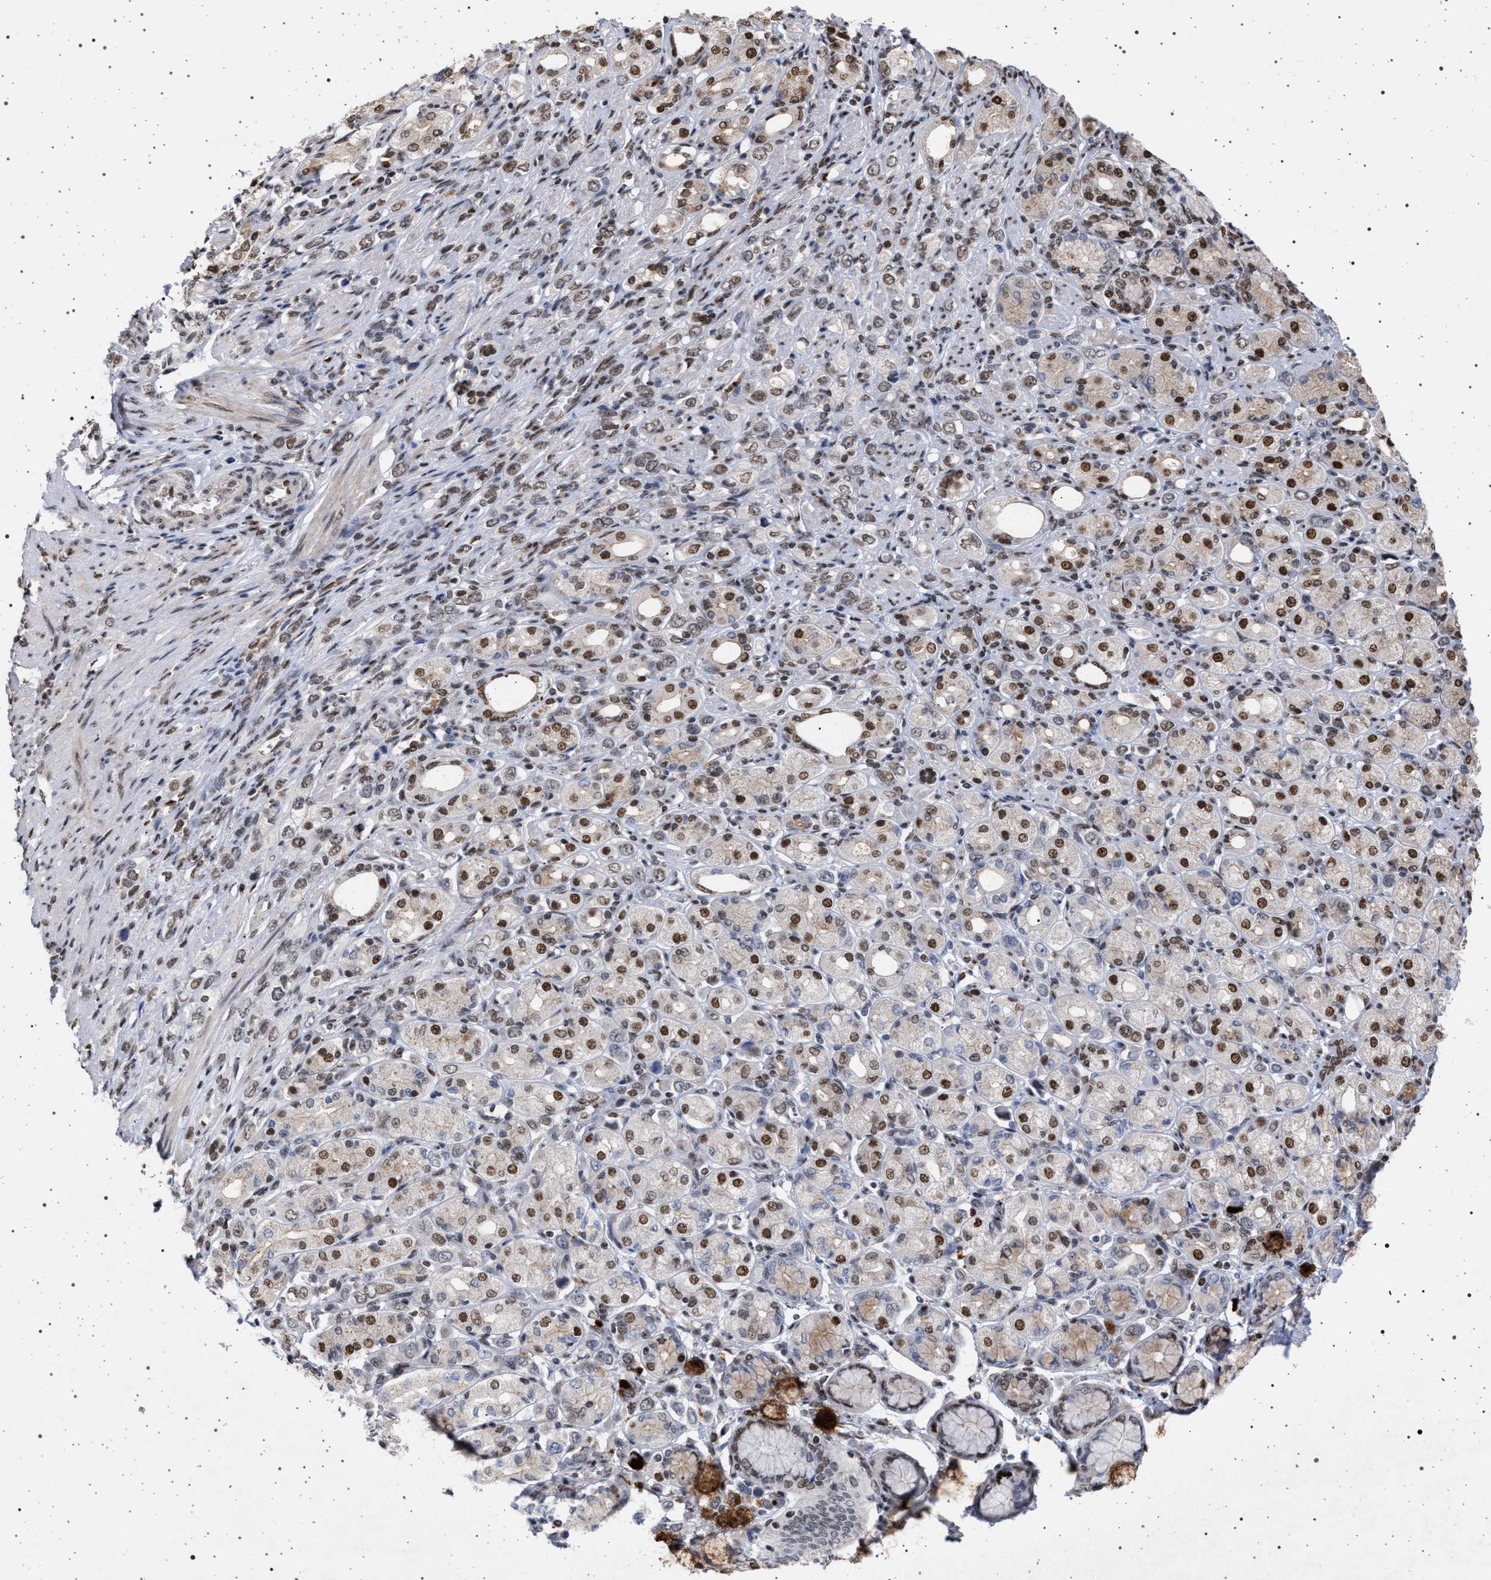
{"staining": {"intensity": "moderate", "quantity": "25%-75%", "location": "nuclear"}, "tissue": "stomach cancer", "cell_type": "Tumor cells", "image_type": "cancer", "snomed": [{"axis": "morphology", "description": "Adenocarcinoma, NOS"}, {"axis": "topography", "description": "Stomach"}], "caption": "About 25%-75% of tumor cells in stomach cancer (adenocarcinoma) demonstrate moderate nuclear protein expression as visualized by brown immunohistochemical staining.", "gene": "PHF12", "patient": {"sex": "female", "age": 65}}